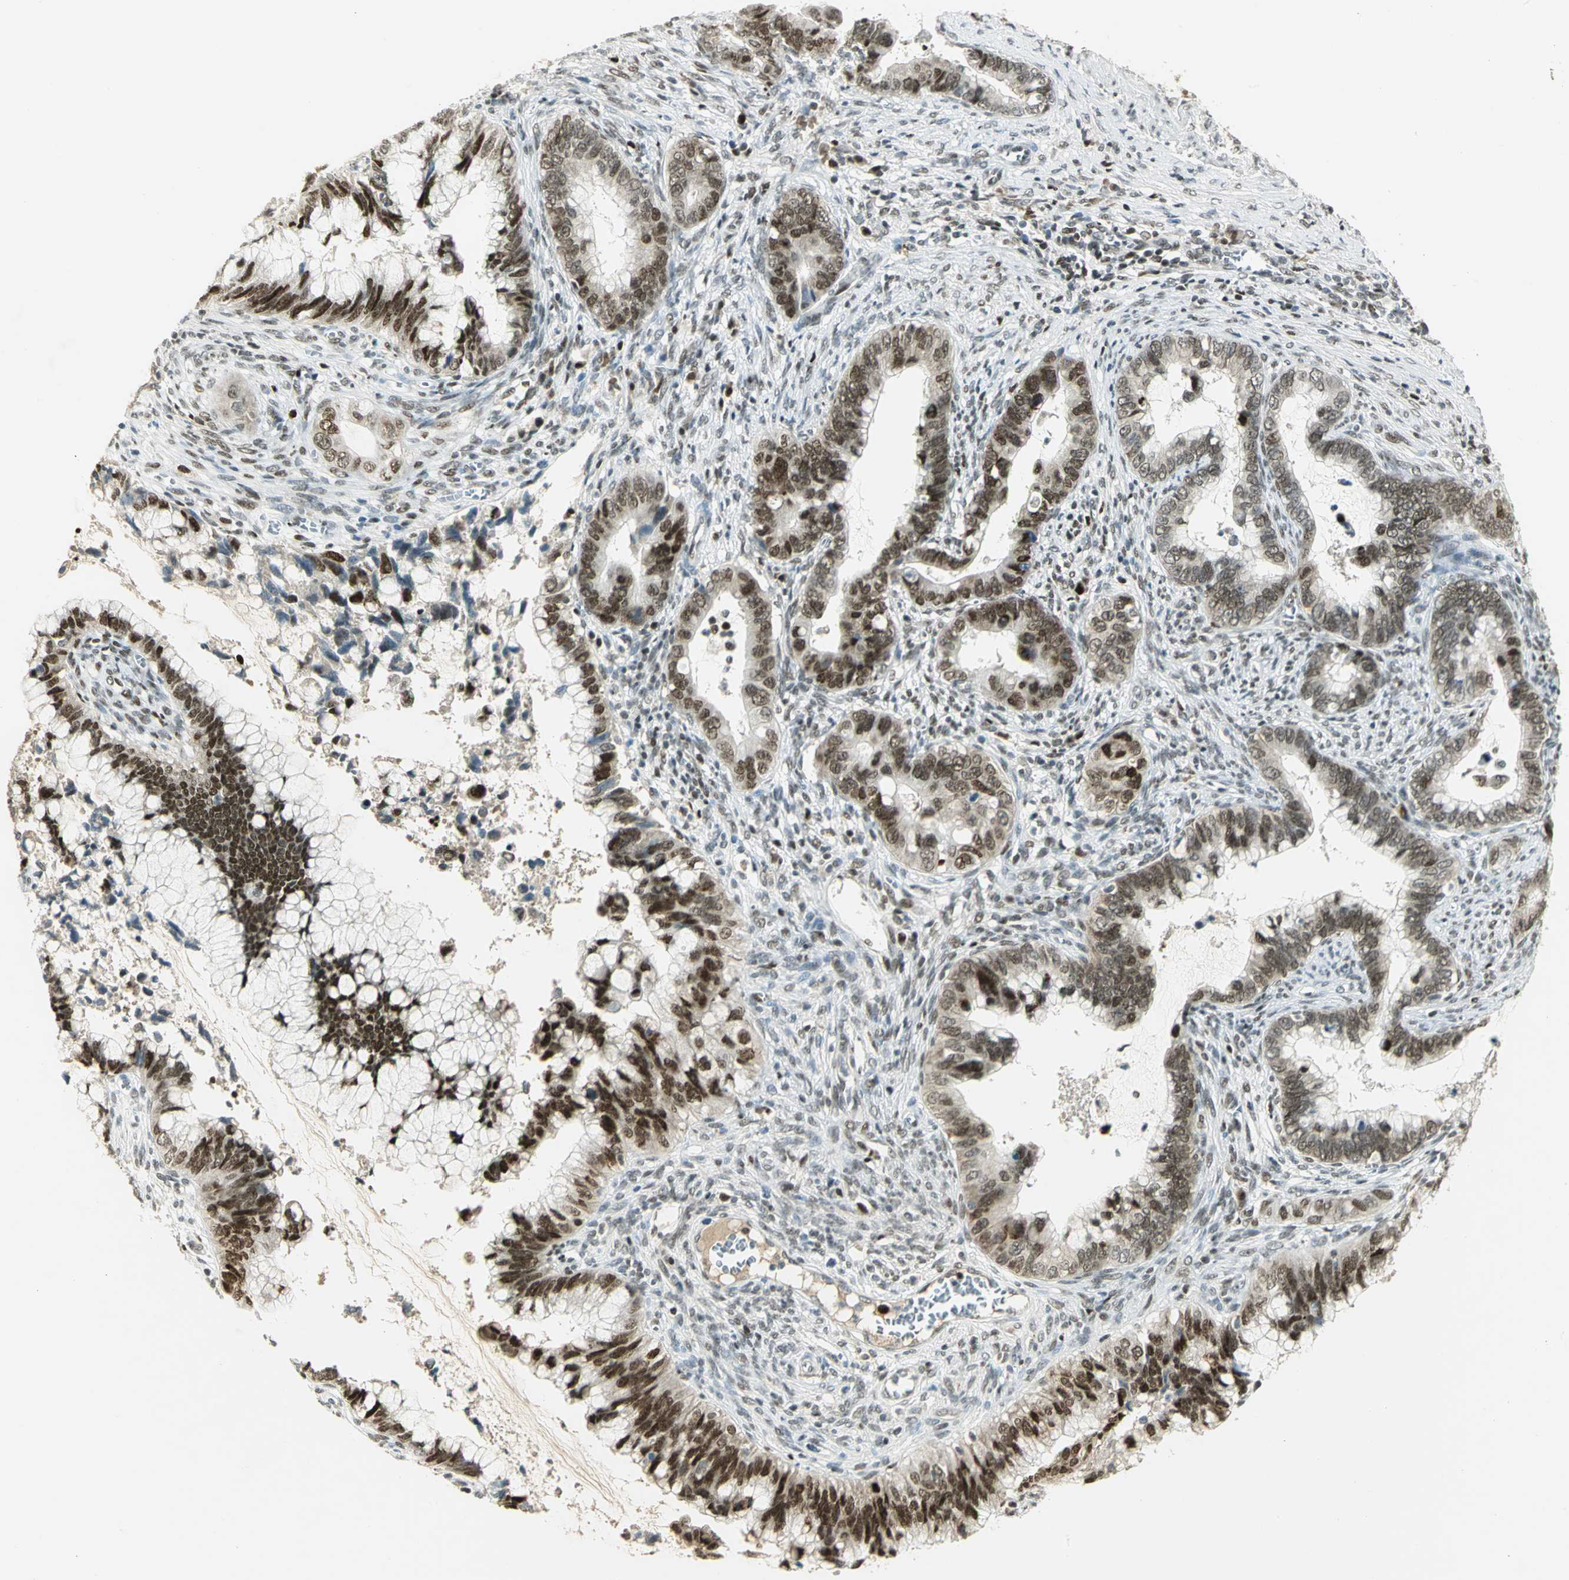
{"staining": {"intensity": "strong", "quantity": ">75%", "location": "nuclear"}, "tissue": "cervical cancer", "cell_type": "Tumor cells", "image_type": "cancer", "snomed": [{"axis": "morphology", "description": "Adenocarcinoma, NOS"}, {"axis": "topography", "description": "Cervix"}], "caption": "High-magnification brightfield microscopy of cervical cancer (adenocarcinoma) stained with DAB (brown) and counterstained with hematoxylin (blue). tumor cells exhibit strong nuclear expression is appreciated in about>75% of cells.", "gene": "AK6", "patient": {"sex": "female", "age": 44}}